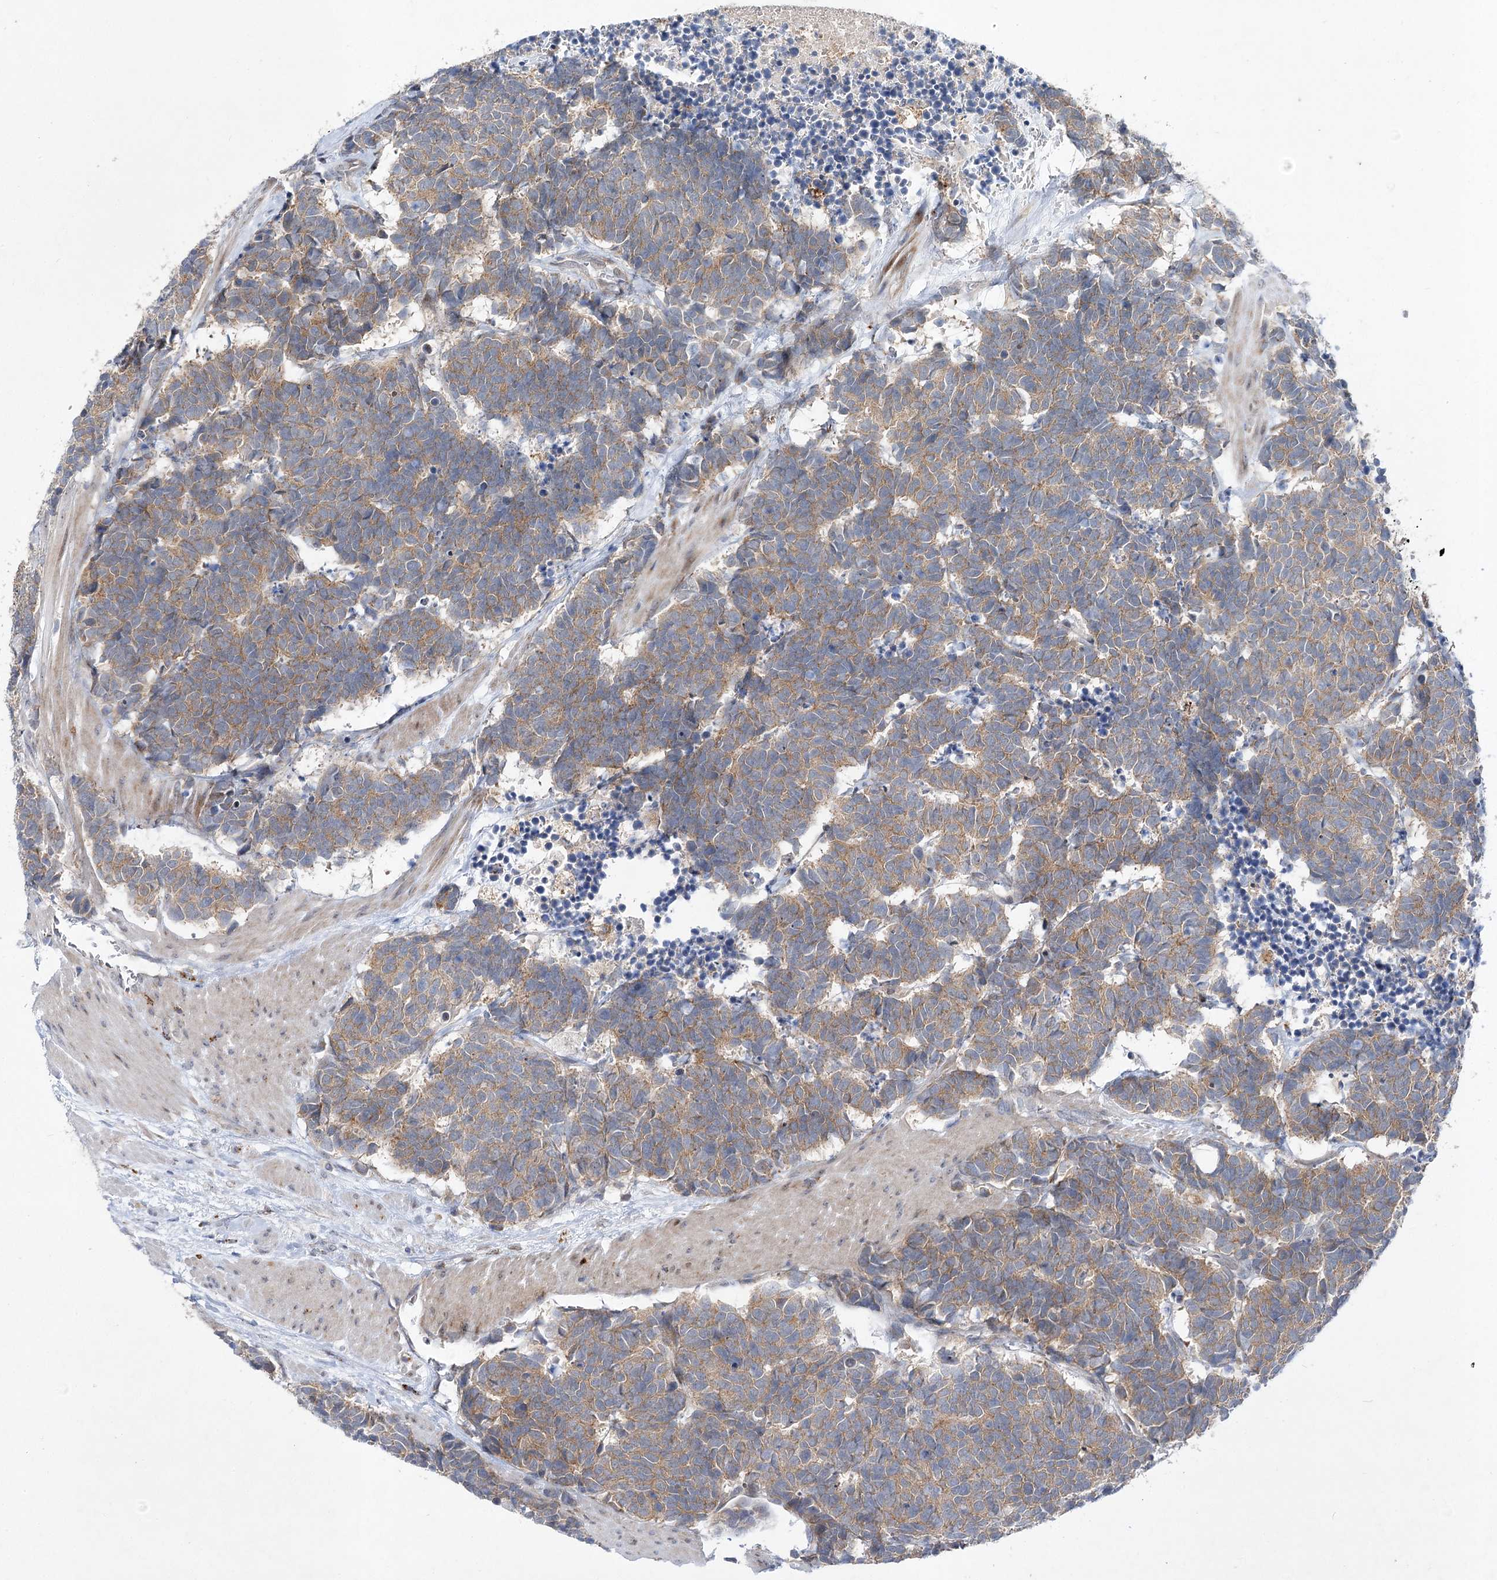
{"staining": {"intensity": "moderate", "quantity": ">75%", "location": "cytoplasmic/membranous"}, "tissue": "carcinoid", "cell_type": "Tumor cells", "image_type": "cancer", "snomed": [{"axis": "morphology", "description": "Carcinoma, NOS"}, {"axis": "morphology", "description": "Carcinoid, malignant, NOS"}, {"axis": "topography", "description": "Urinary bladder"}], "caption": "Protein staining of carcinoid tissue exhibits moderate cytoplasmic/membranous expression in approximately >75% of tumor cells.", "gene": "ARHGAP32", "patient": {"sex": "male", "age": 57}}